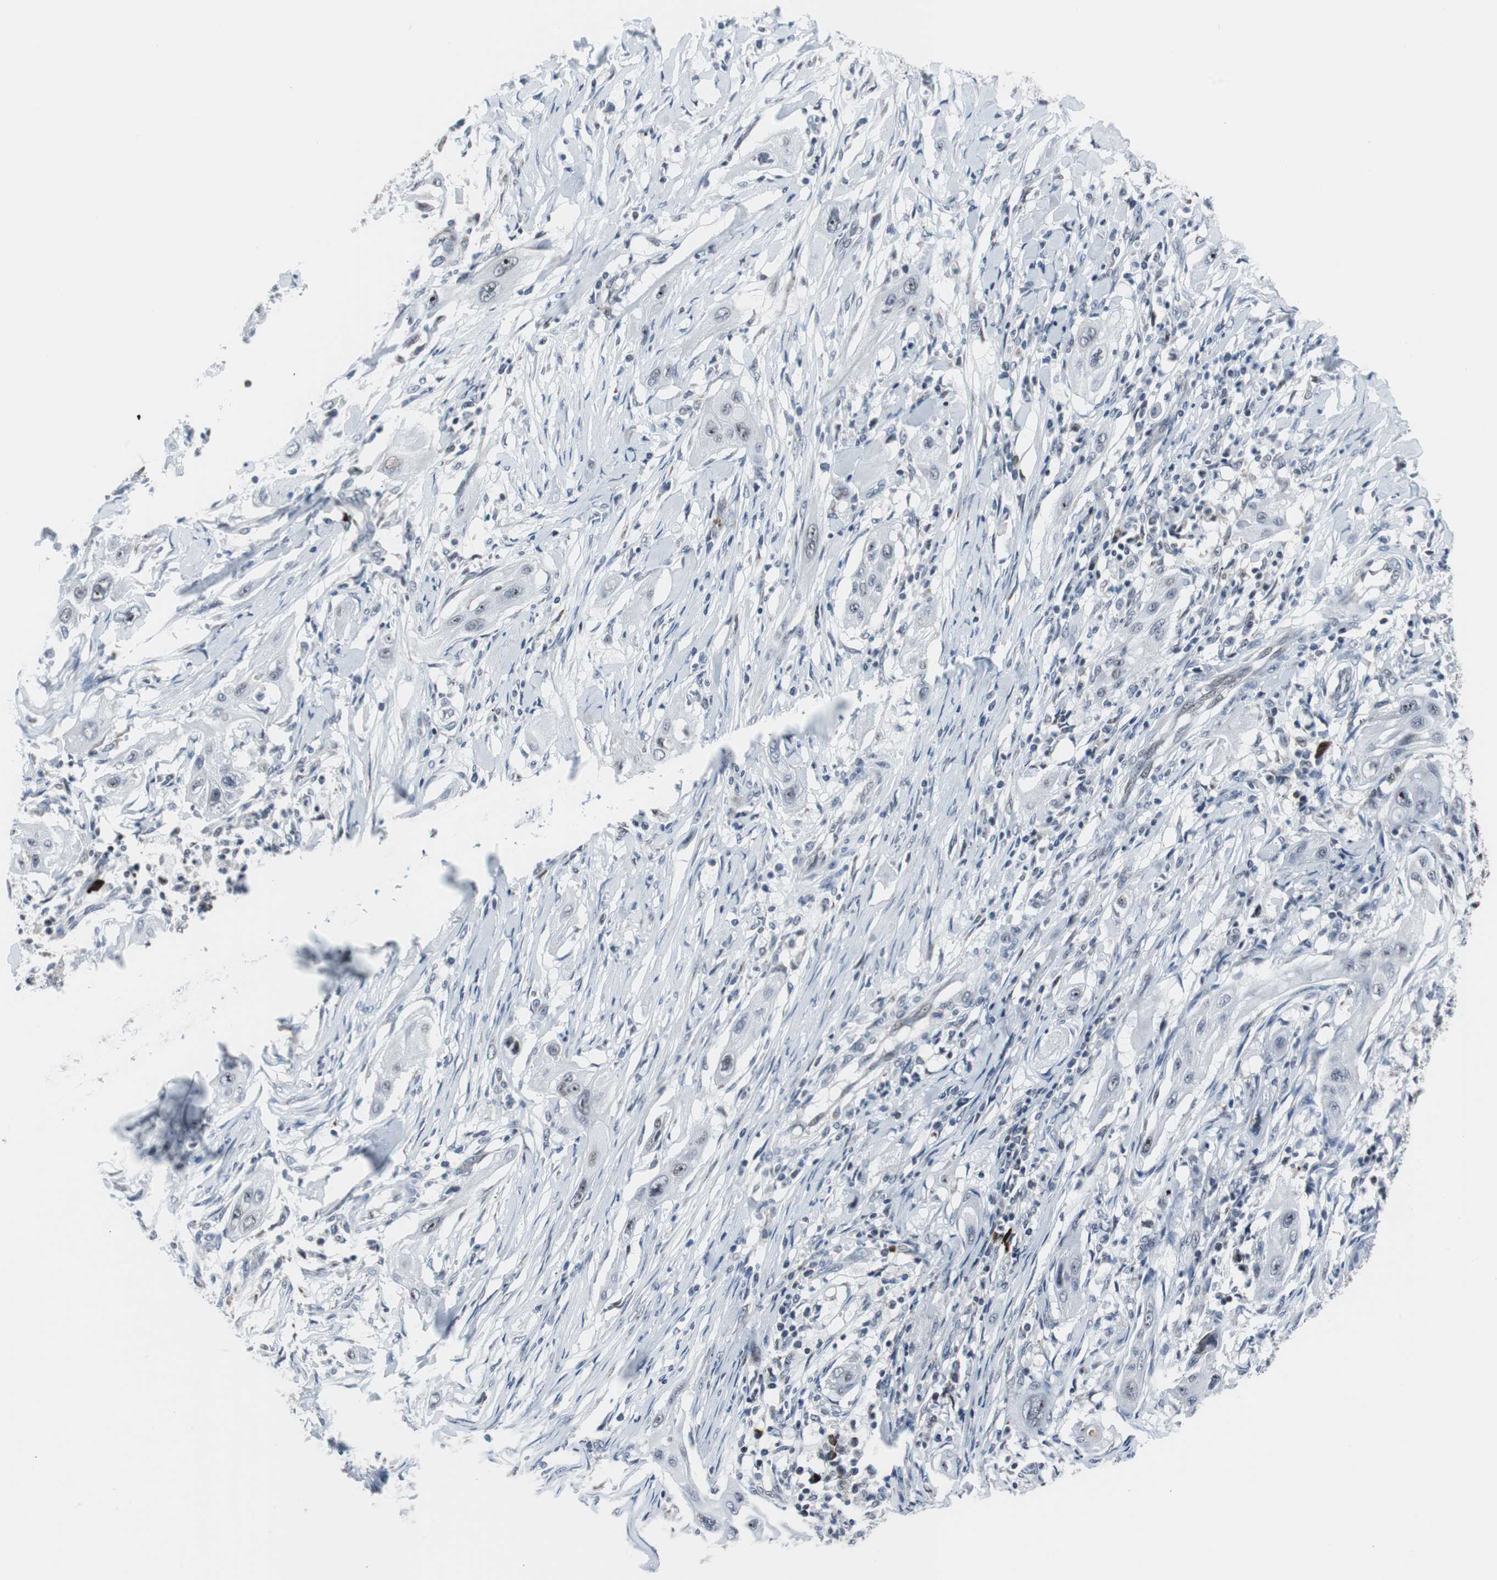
{"staining": {"intensity": "negative", "quantity": "none", "location": "none"}, "tissue": "lung cancer", "cell_type": "Tumor cells", "image_type": "cancer", "snomed": [{"axis": "morphology", "description": "Squamous cell carcinoma, NOS"}, {"axis": "topography", "description": "Lung"}], "caption": "This is an immunohistochemistry histopathology image of lung squamous cell carcinoma. There is no expression in tumor cells.", "gene": "DOK1", "patient": {"sex": "female", "age": 47}}